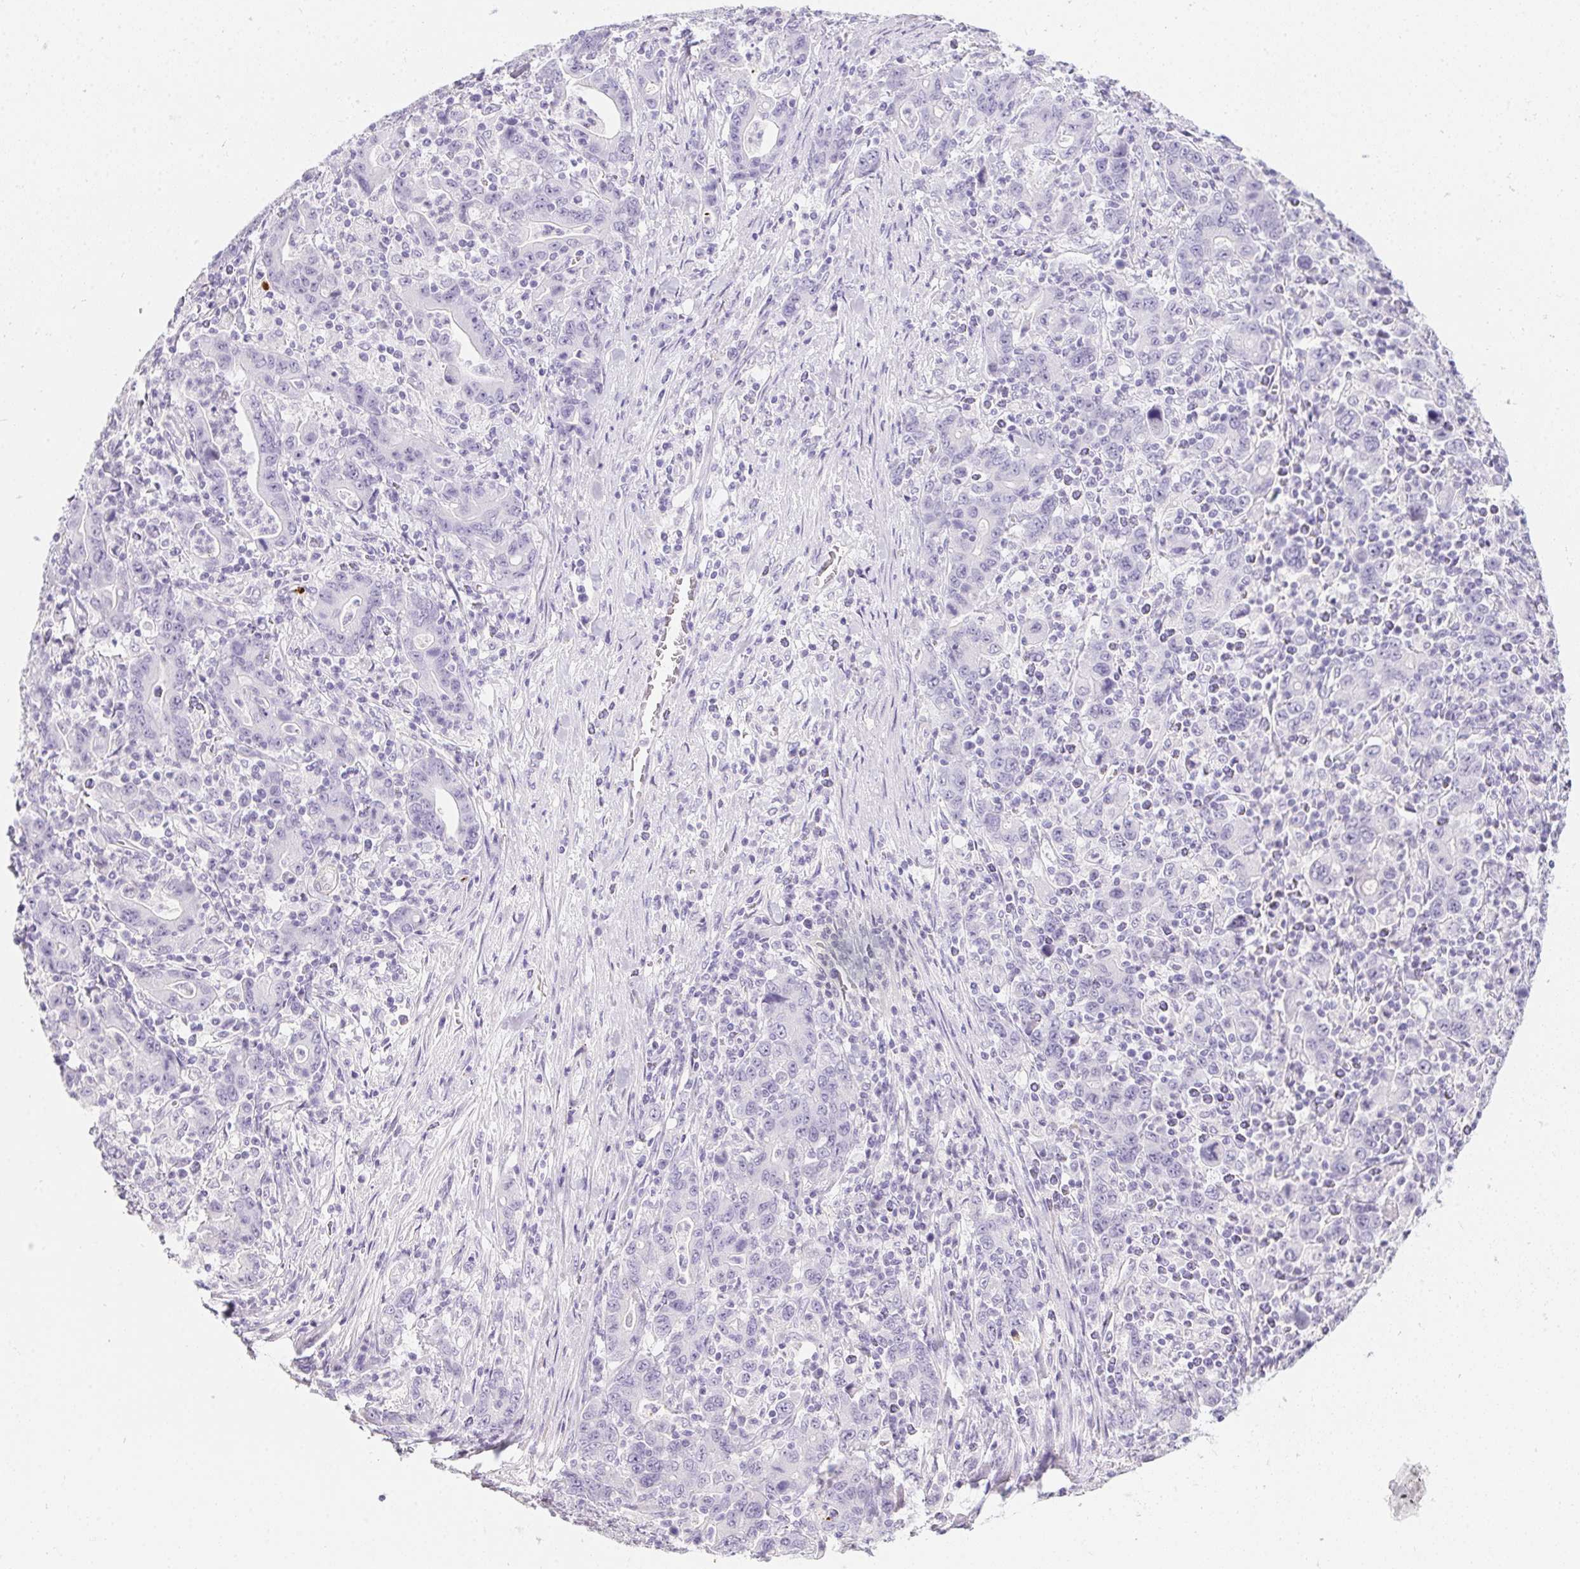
{"staining": {"intensity": "negative", "quantity": "none", "location": "none"}, "tissue": "stomach cancer", "cell_type": "Tumor cells", "image_type": "cancer", "snomed": [{"axis": "morphology", "description": "Adenocarcinoma, NOS"}, {"axis": "topography", "description": "Stomach, upper"}], "caption": "IHC image of human stomach adenocarcinoma stained for a protein (brown), which displays no staining in tumor cells.", "gene": "MYL4", "patient": {"sex": "male", "age": 69}}